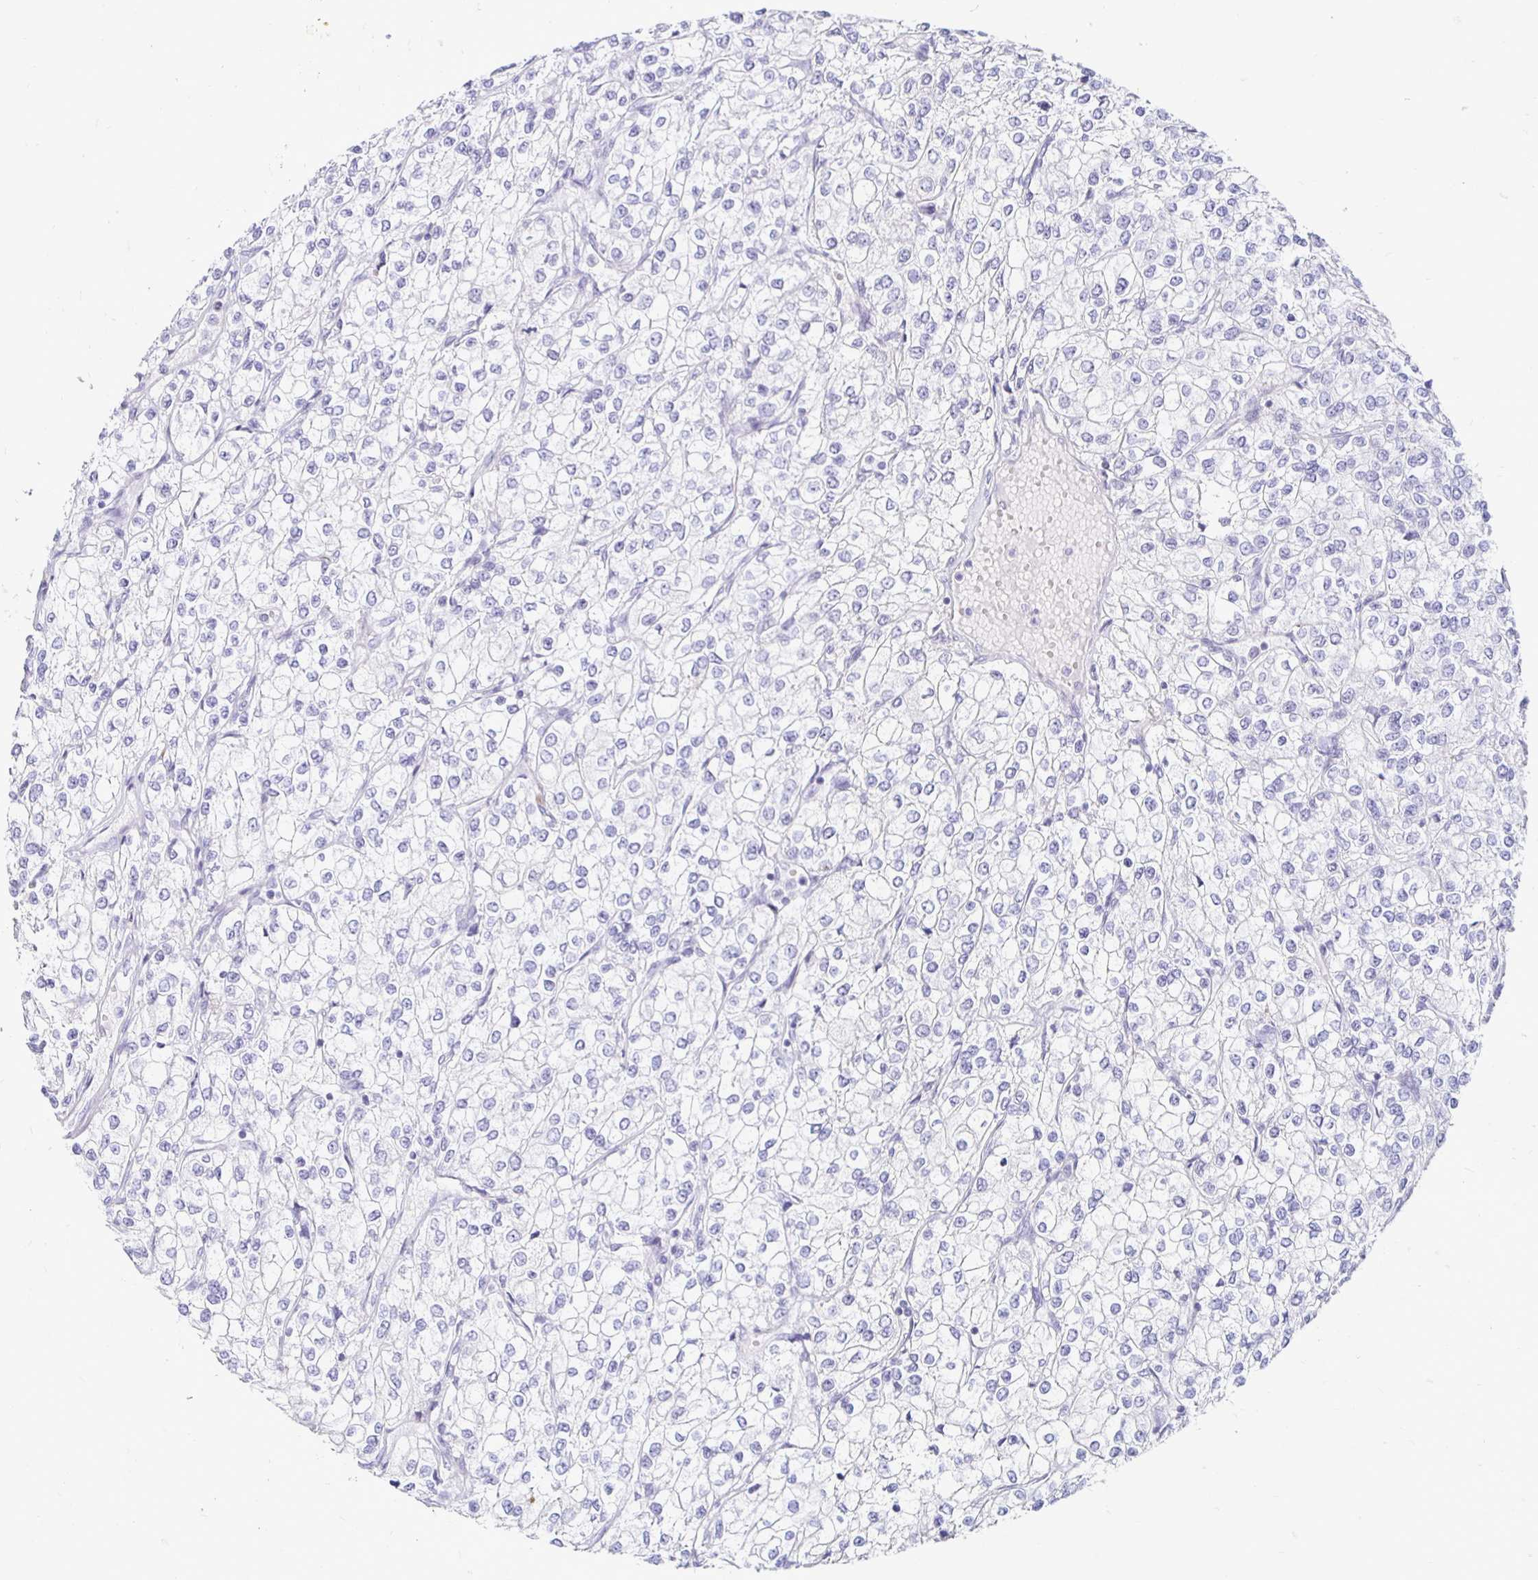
{"staining": {"intensity": "negative", "quantity": "none", "location": "none"}, "tissue": "renal cancer", "cell_type": "Tumor cells", "image_type": "cancer", "snomed": [{"axis": "morphology", "description": "Adenocarcinoma, NOS"}, {"axis": "topography", "description": "Kidney"}], "caption": "Protein analysis of renal cancer exhibits no significant positivity in tumor cells.", "gene": "TIMP1", "patient": {"sex": "male", "age": 80}}